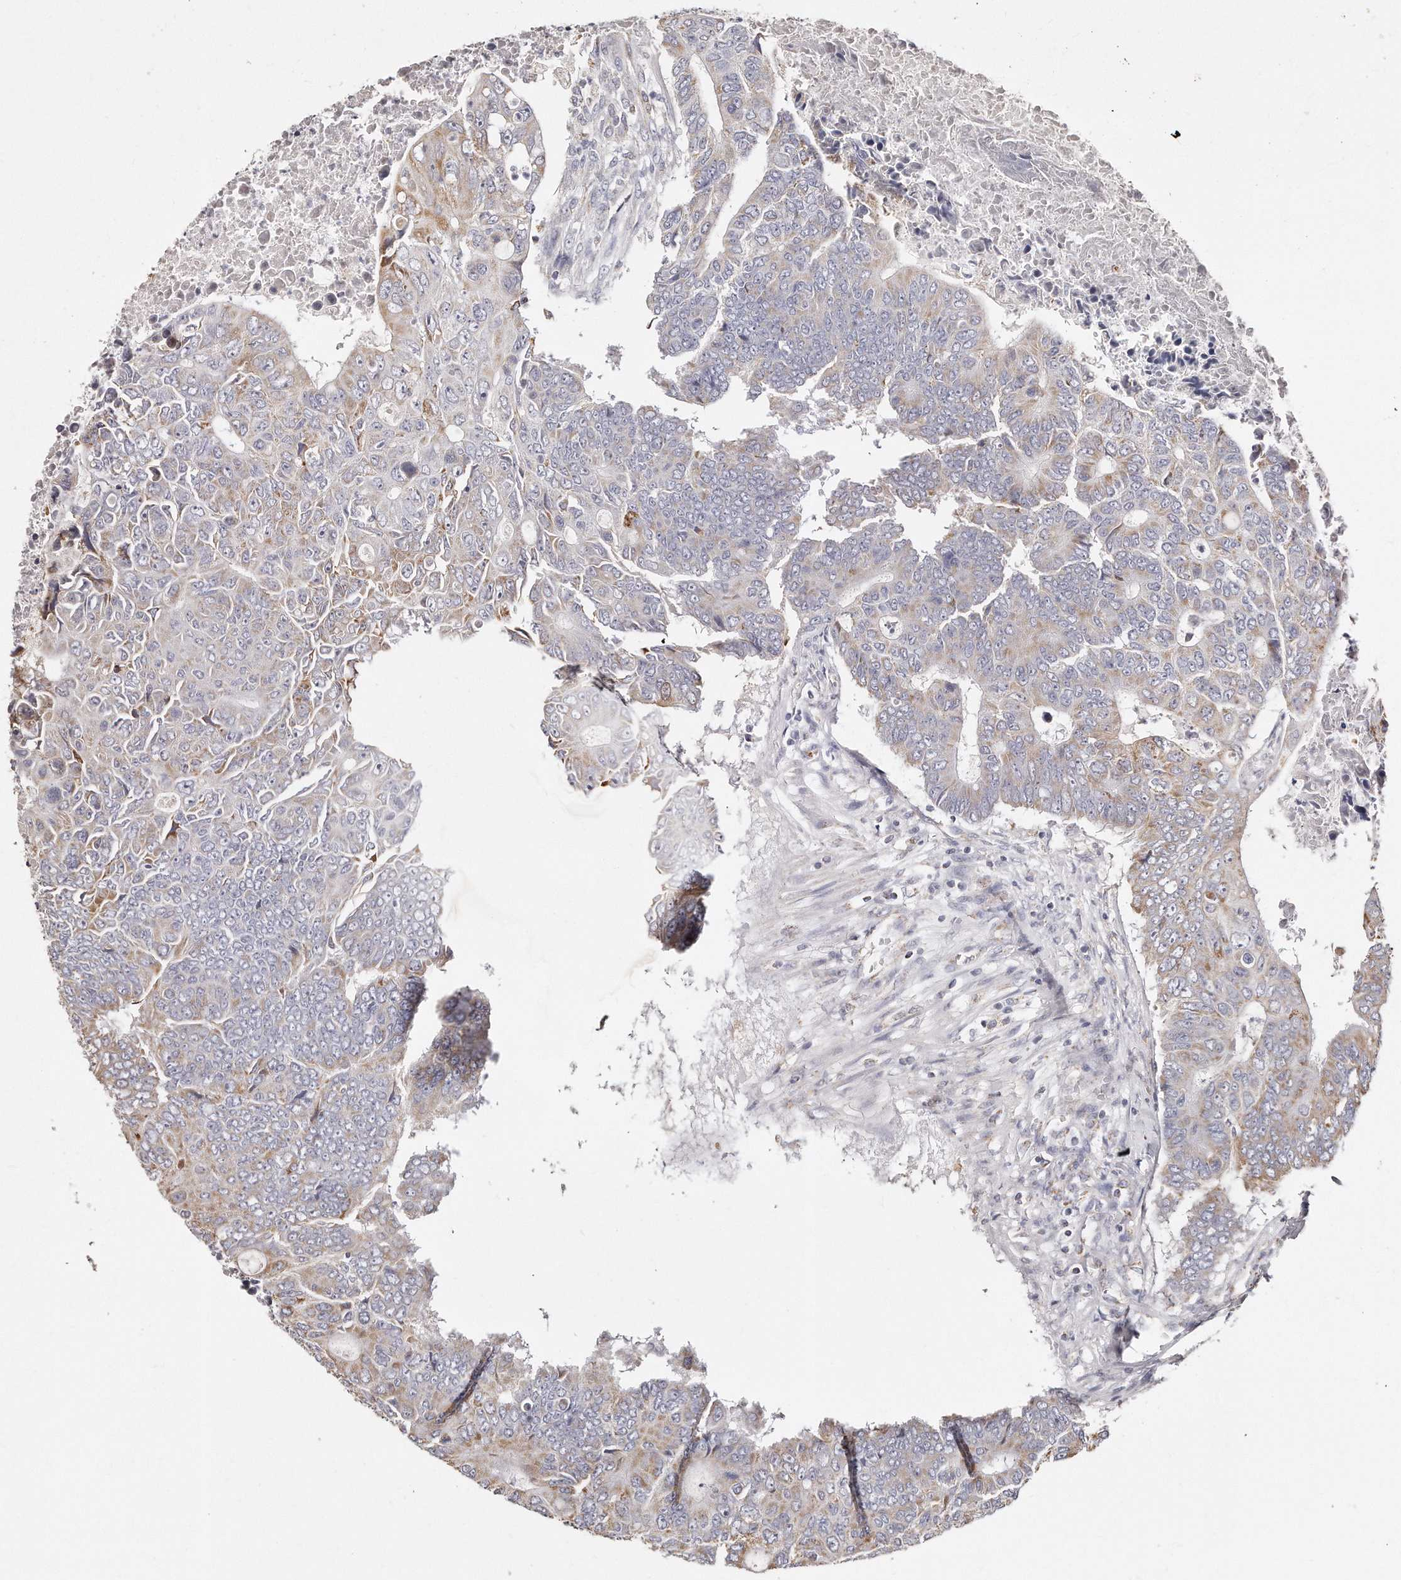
{"staining": {"intensity": "weak", "quantity": "25%-75%", "location": "cytoplasmic/membranous"}, "tissue": "colorectal cancer", "cell_type": "Tumor cells", "image_type": "cancer", "snomed": [{"axis": "morphology", "description": "Adenocarcinoma, NOS"}, {"axis": "topography", "description": "Colon"}], "caption": "IHC image of colorectal adenocarcinoma stained for a protein (brown), which shows low levels of weak cytoplasmic/membranous positivity in approximately 25%-75% of tumor cells.", "gene": "RTKN", "patient": {"sex": "male", "age": 87}}